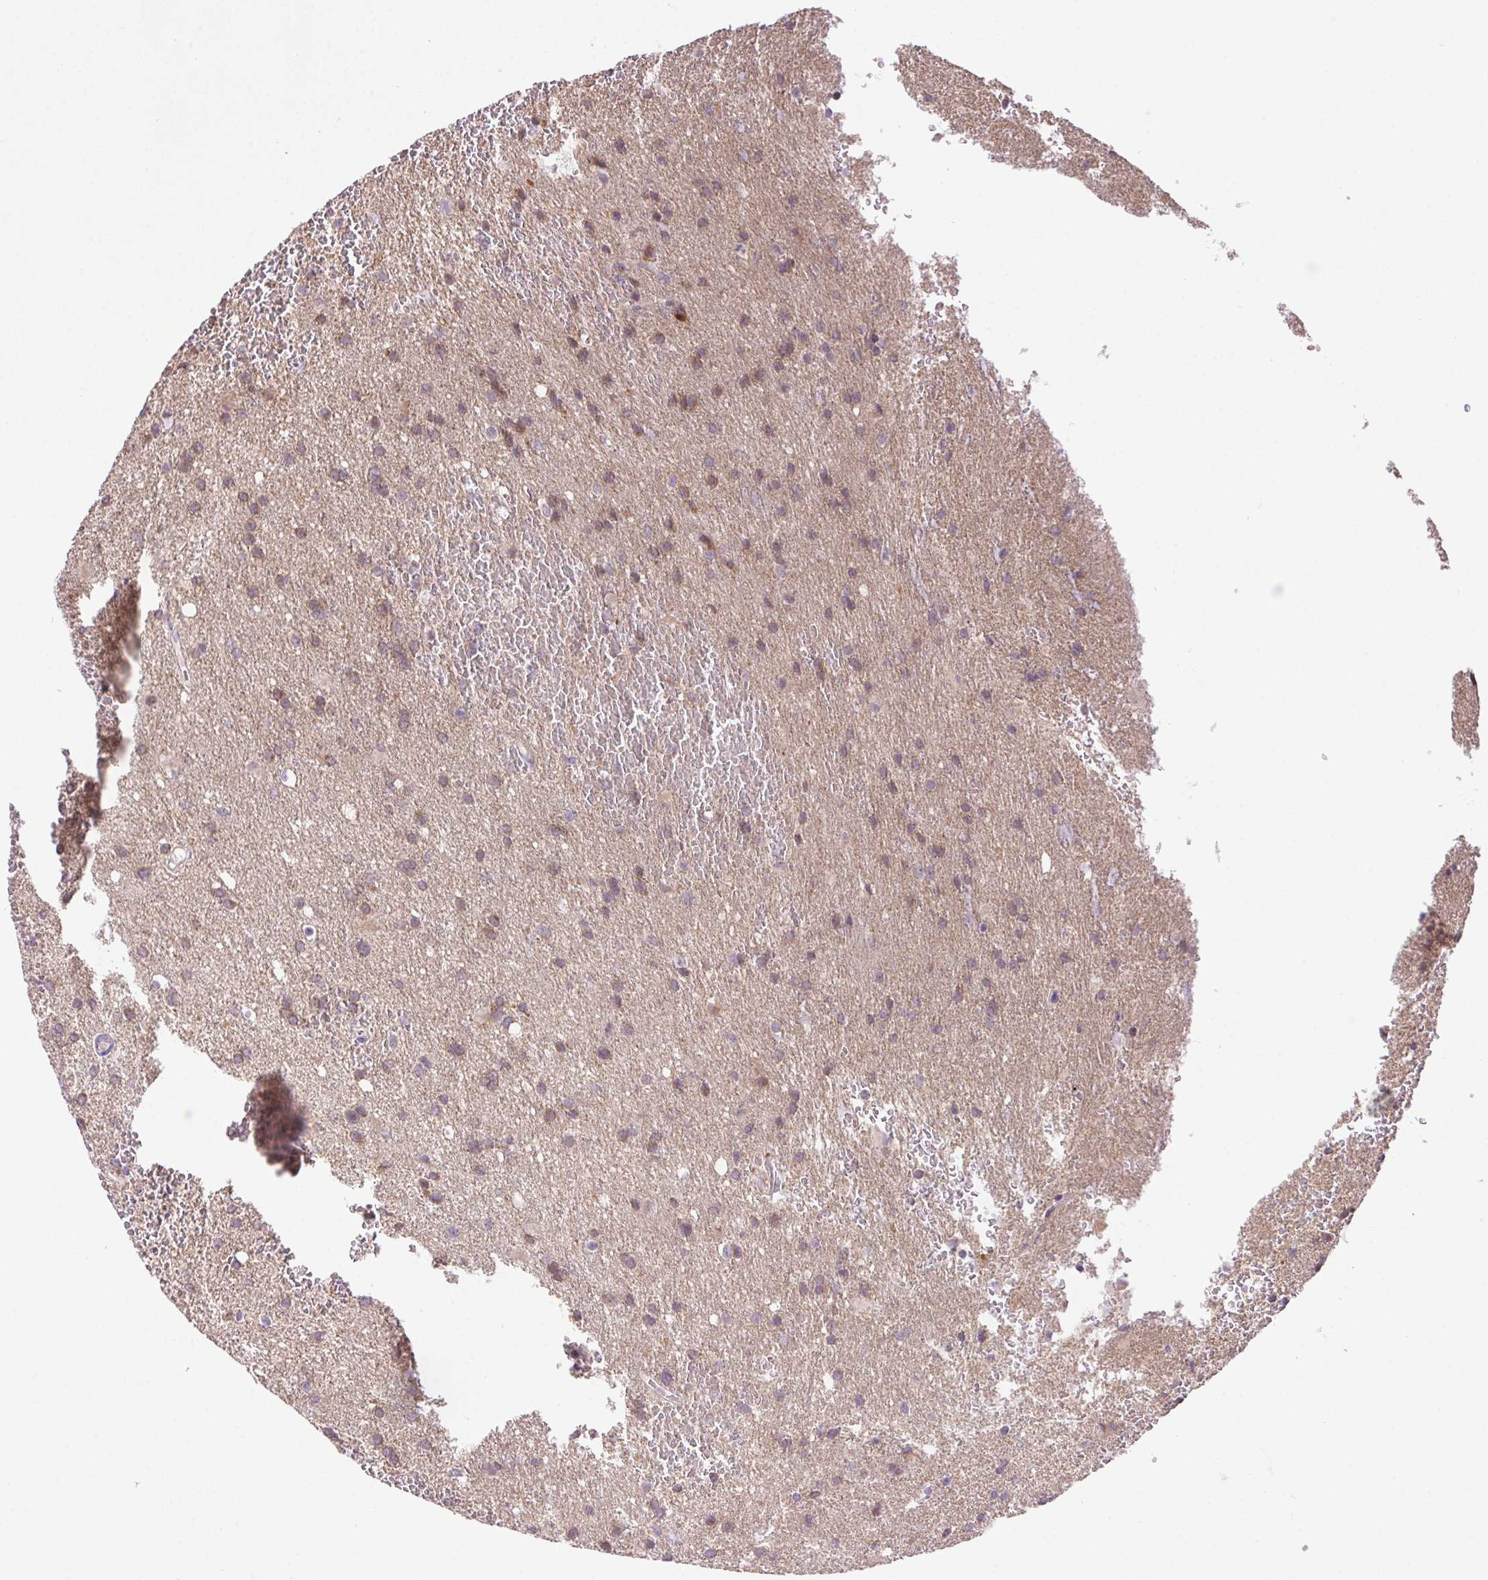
{"staining": {"intensity": "weak", "quantity": "<25%", "location": "cytoplasmic/membranous,nuclear"}, "tissue": "glioma", "cell_type": "Tumor cells", "image_type": "cancer", "snomed": [{"axis": "morphology", "description": "Glioma, malignant, Low grade"}, {"axis": "topography", "description": "Brain"}], "caption": "This micrograph is of glioma stained with IHC to label a protein in brown with the nuclei are counter-stained blue. There is no positivity in tumor cells.", "gene": "LRRTM1", "patient": {"sex": "male", "age": 66}}